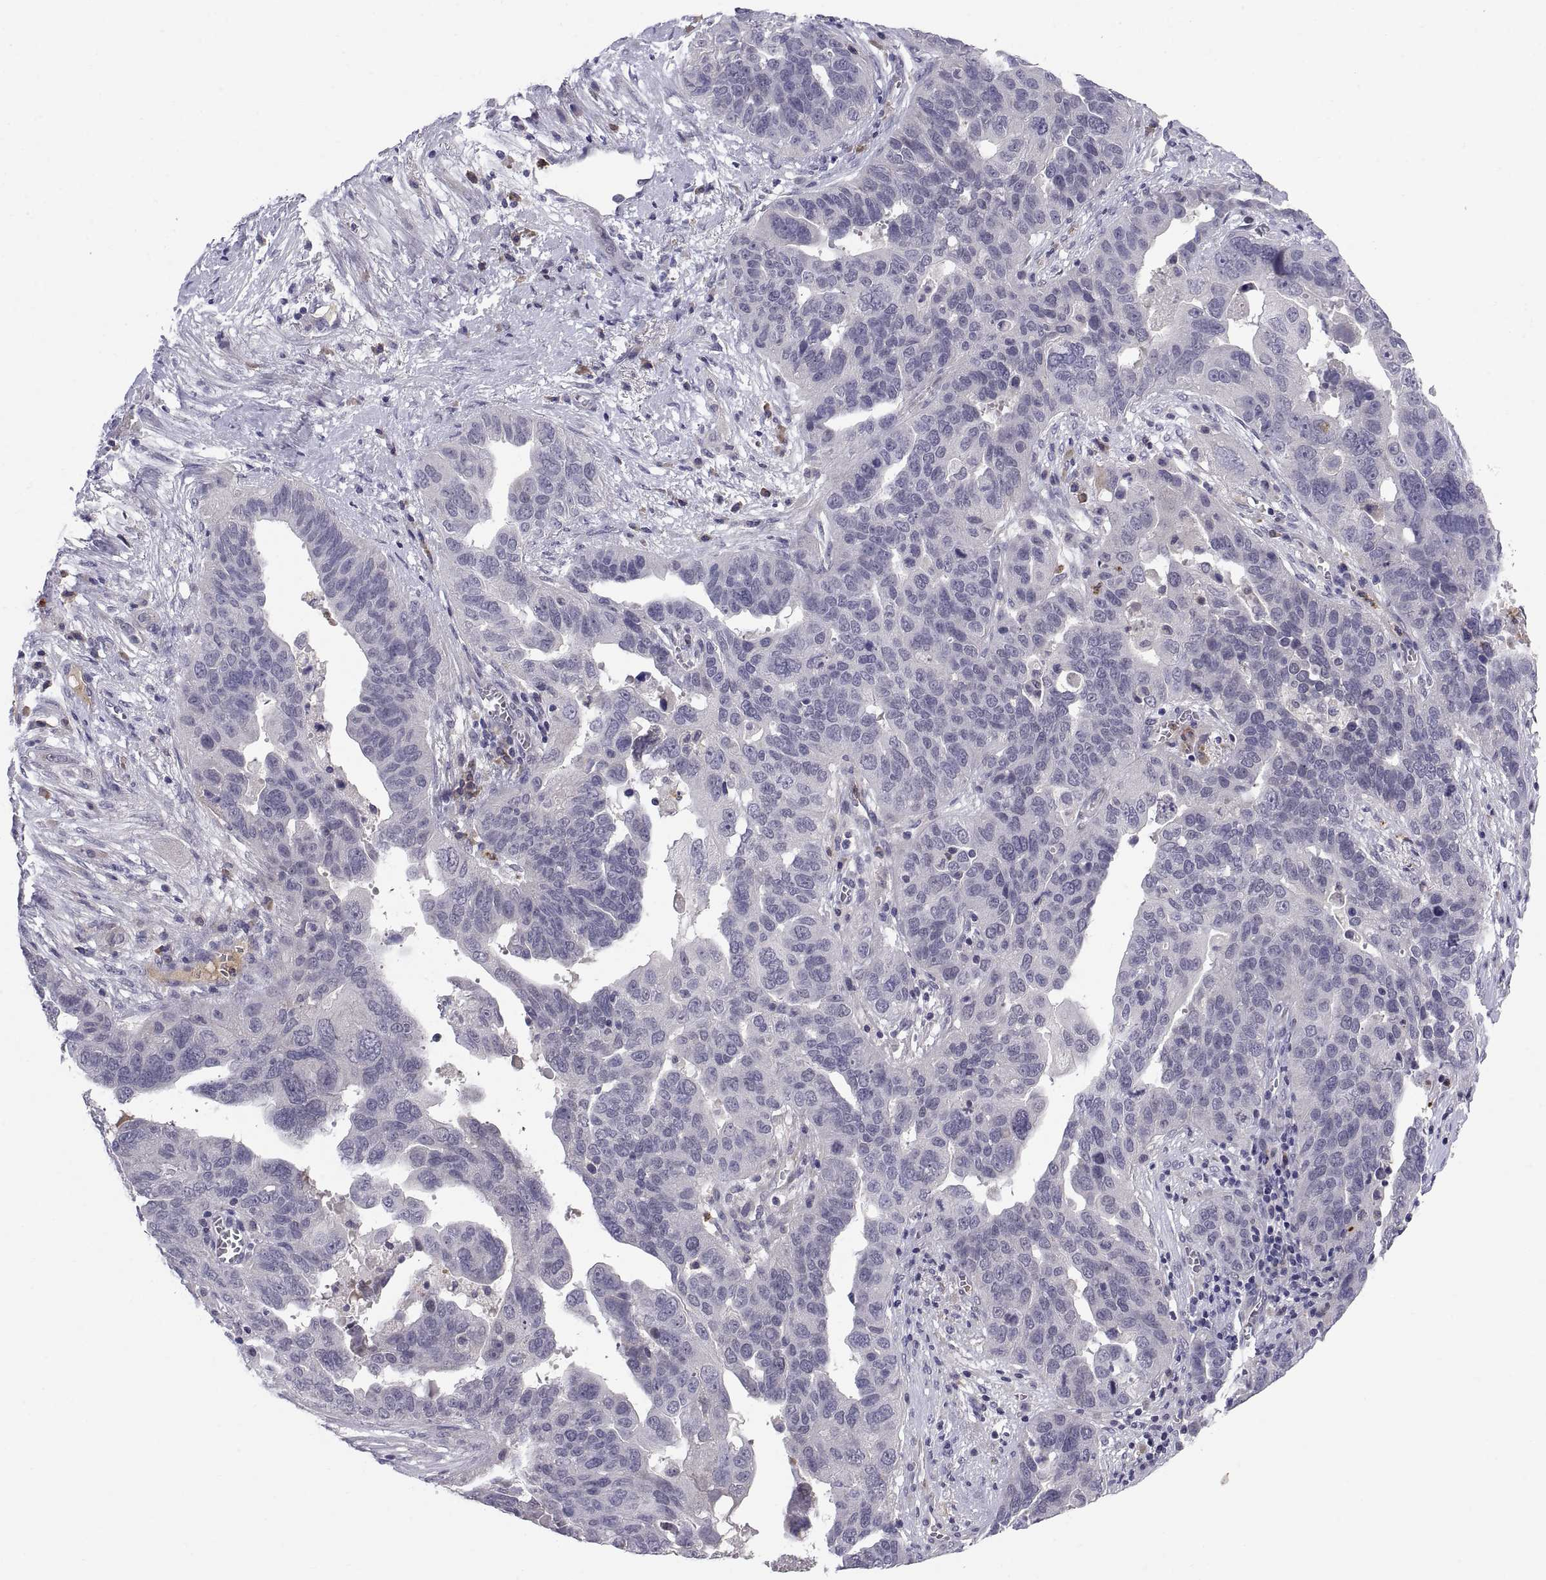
{"staining": {"intensity": "negative", "quantity": "none", "location": "none"}, "tissue": "ovarian cancer", "cell_type": "Tumor cells", "image_type": "cancer", "snomed": [{"axis": "morphology", "description": "Carcinoma, endometroid"}, {"axis": "topography", "description": "Soft tissue"}, {"axis": "topography", "description": "Ovary"}], "caption": "IHC micrograph of neoplastic tissue: ovarian cancer stained with DAB (3,3'-diaminobenzidine) shows no significant protein staining in tumor cells.", "gene": "PKP1", "patient": {"sex": "female", "age": 52}}